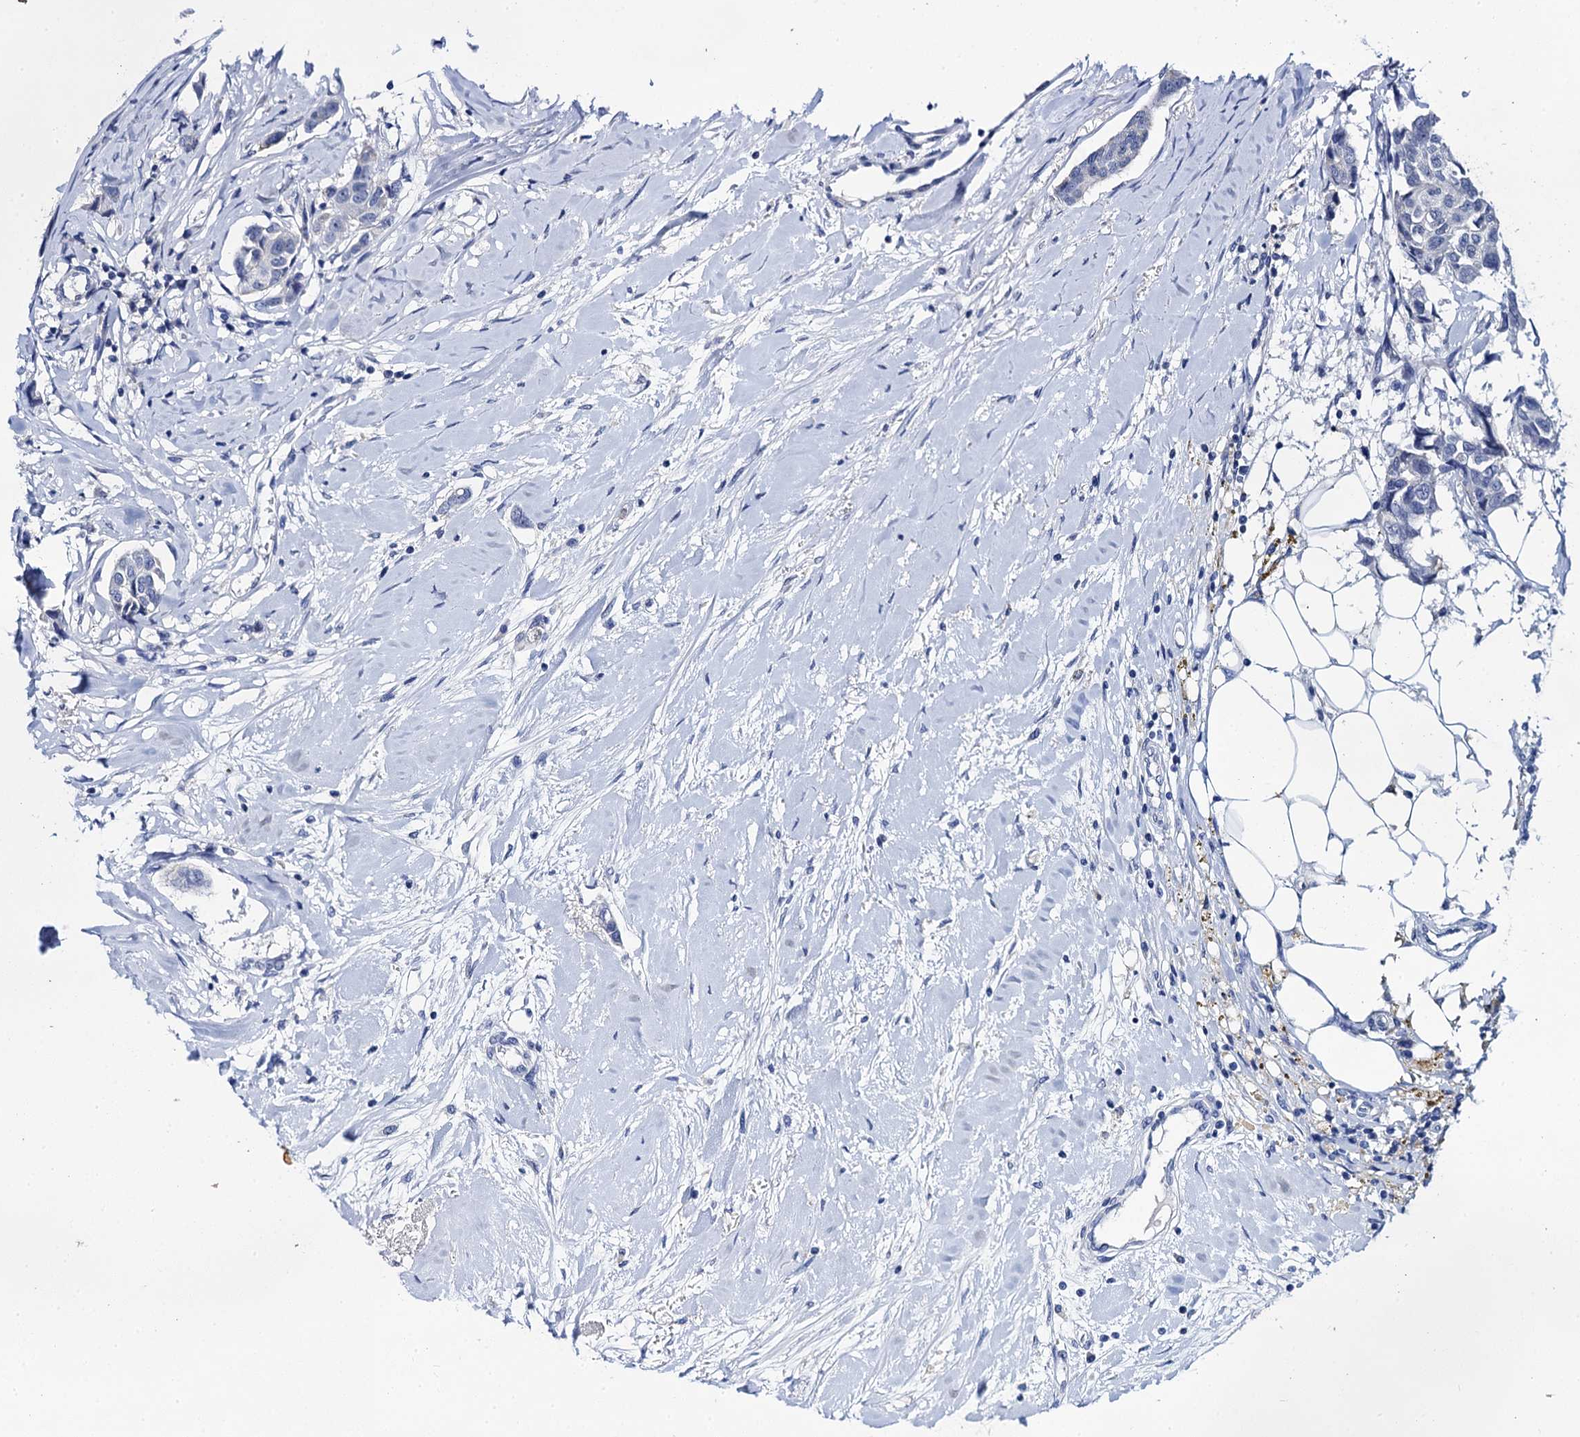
{"staining": {"intensity": "negative", "quantity": "none", "location": "none"}, "tissue": "breast cancer", "cell_type": "Tumor cells", "image_type": "cancer", "snomed": [{"axis": "morphology", "description": "Duct carcinoma"}, {"axis": "topography", "description": "Breast"}], "caption": "IHC of human breast cancer exhibits no staining in tumor cells.", "gene": "LYPD3", "patient": {"sex": "female", "age": 80}}